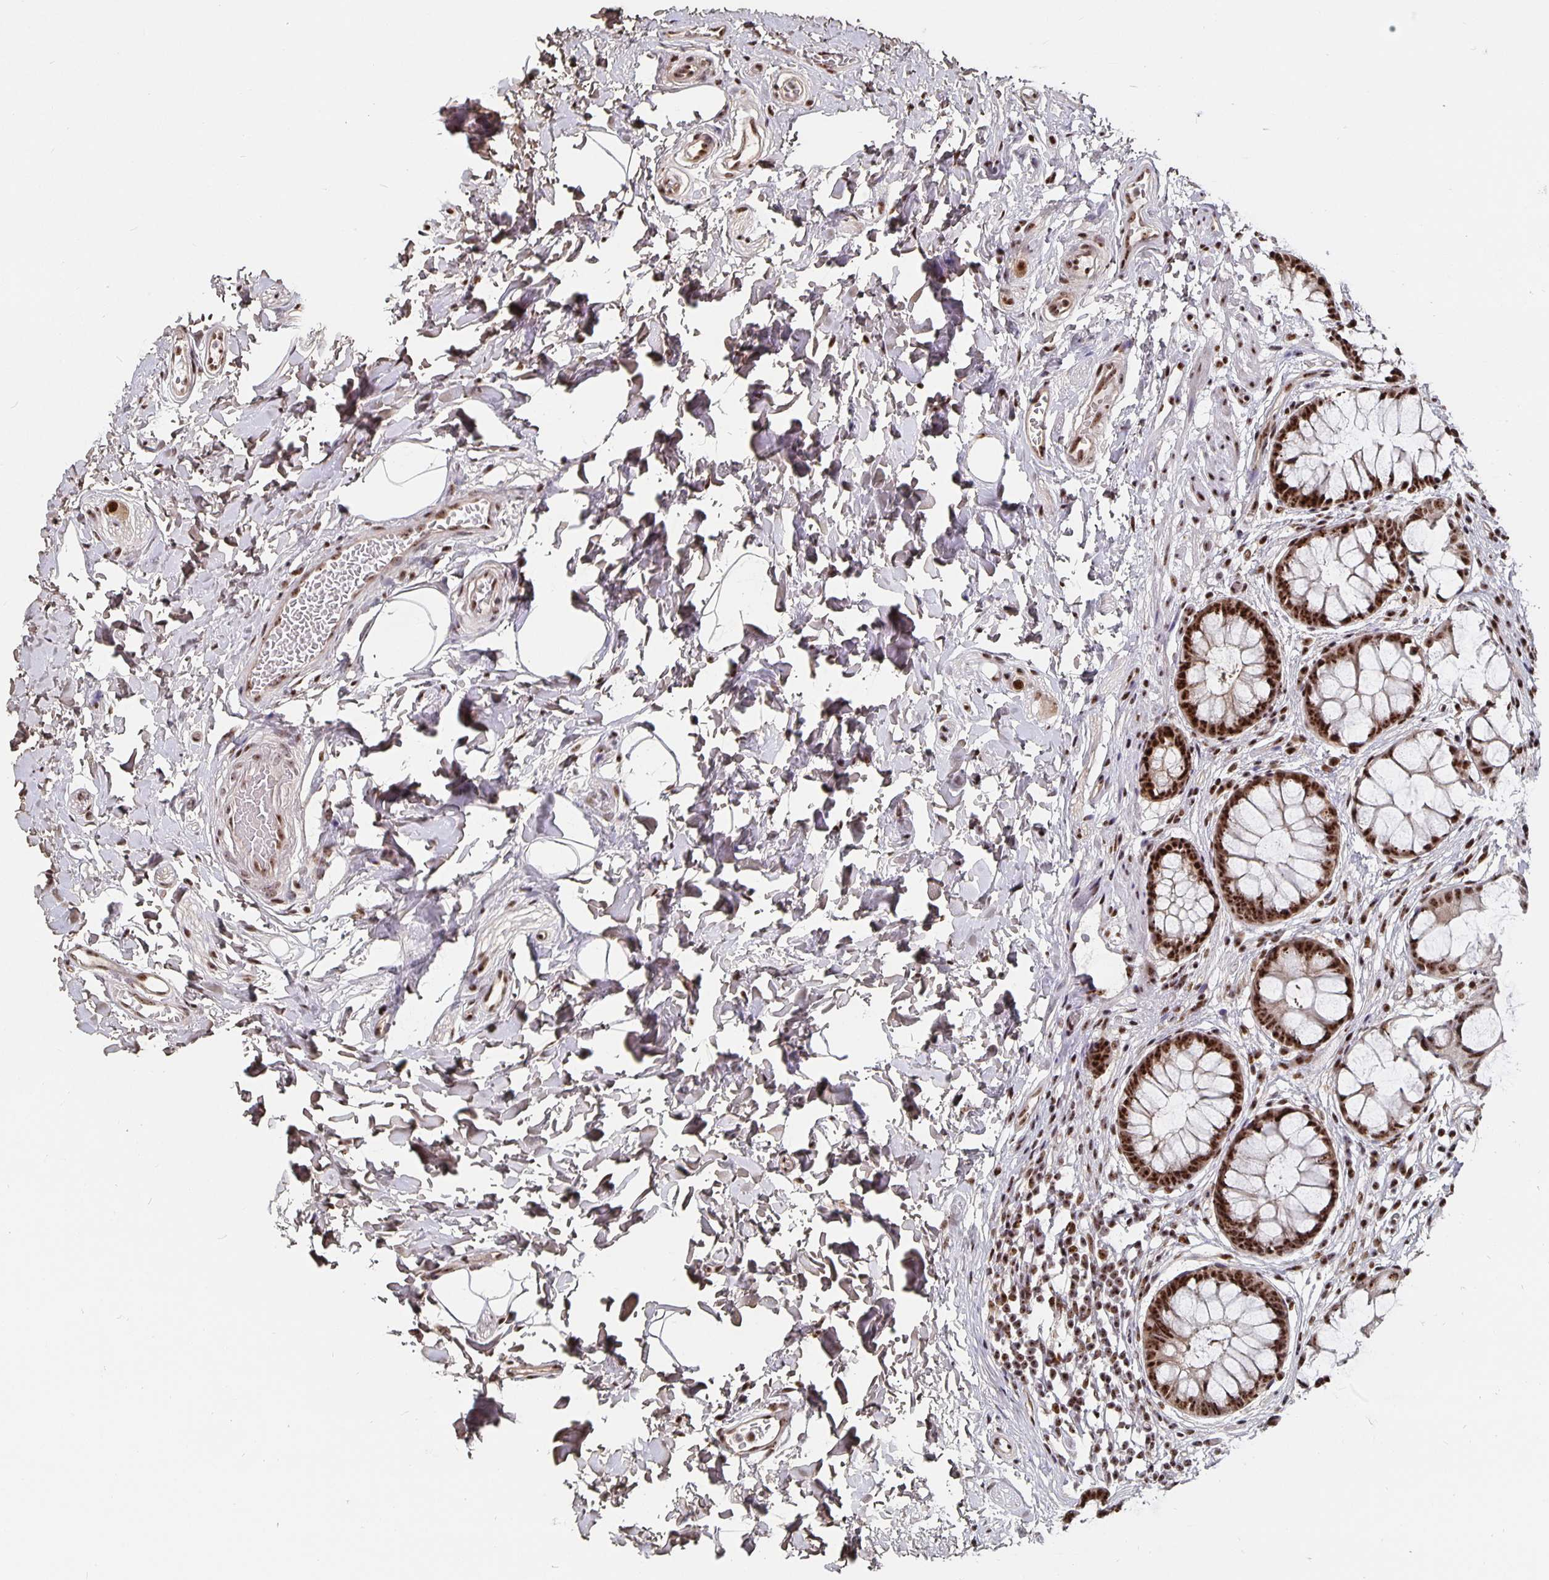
{"staining": {"intensity": "strong", "quantity": ">75%", "location": "nuclear"}, "tissue": "rectum", "cell_type": "Glandular cells", "image_type": "normal", "snomed": [{"axis": "morphology", "description": "Normal tissue, NOS"}, {"axis": "topography", "description": "Rectum"}], "caption": "Unremarkable rectum was stained to show a protein in brown. There is high levels of strong nuclear expression in approximately >75% of glandular cells. (brown staining indicates protein expression, while blue staining denotes nuclei).", "gene": "LAS1L", "patient": {"sex": "female", "age": 62}}